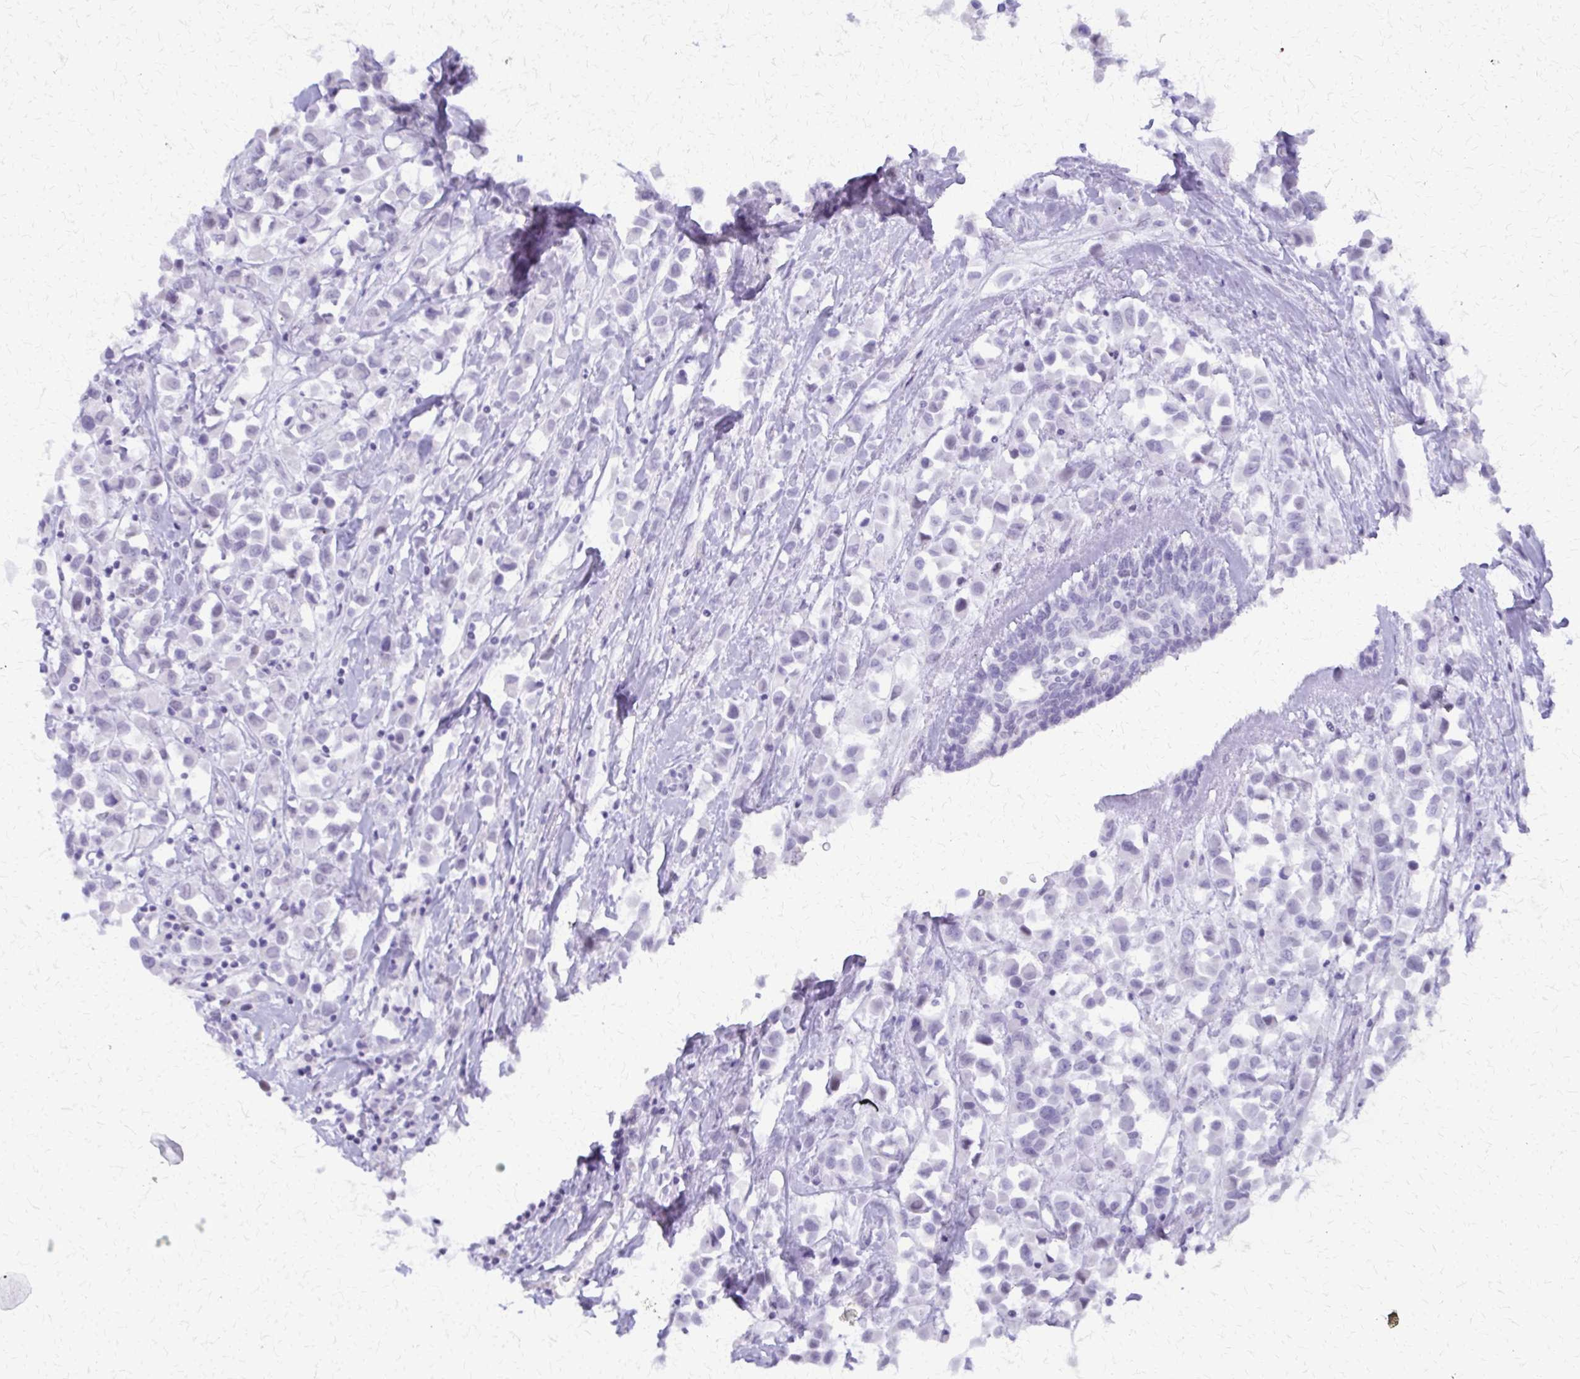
{"staining": {"intensity": "negative", "quantity": "none", "location": "none"}, "tissue": "breast cancer", "cell_type": "Tumor cells", "image_type": "cancer", "snomed": [{"axis": "morphology", "description": "Duct carcinoma"}, {"axis": "topography", "description": "Breast"}], "caption": "Human breast infiltrating ductal carcinoma stained for a protein using immunohistochemistry (IHC) shows no staining in tumor cells.", "gene": "FAM162B", "patient": {"sex": "female", "age": 61}}